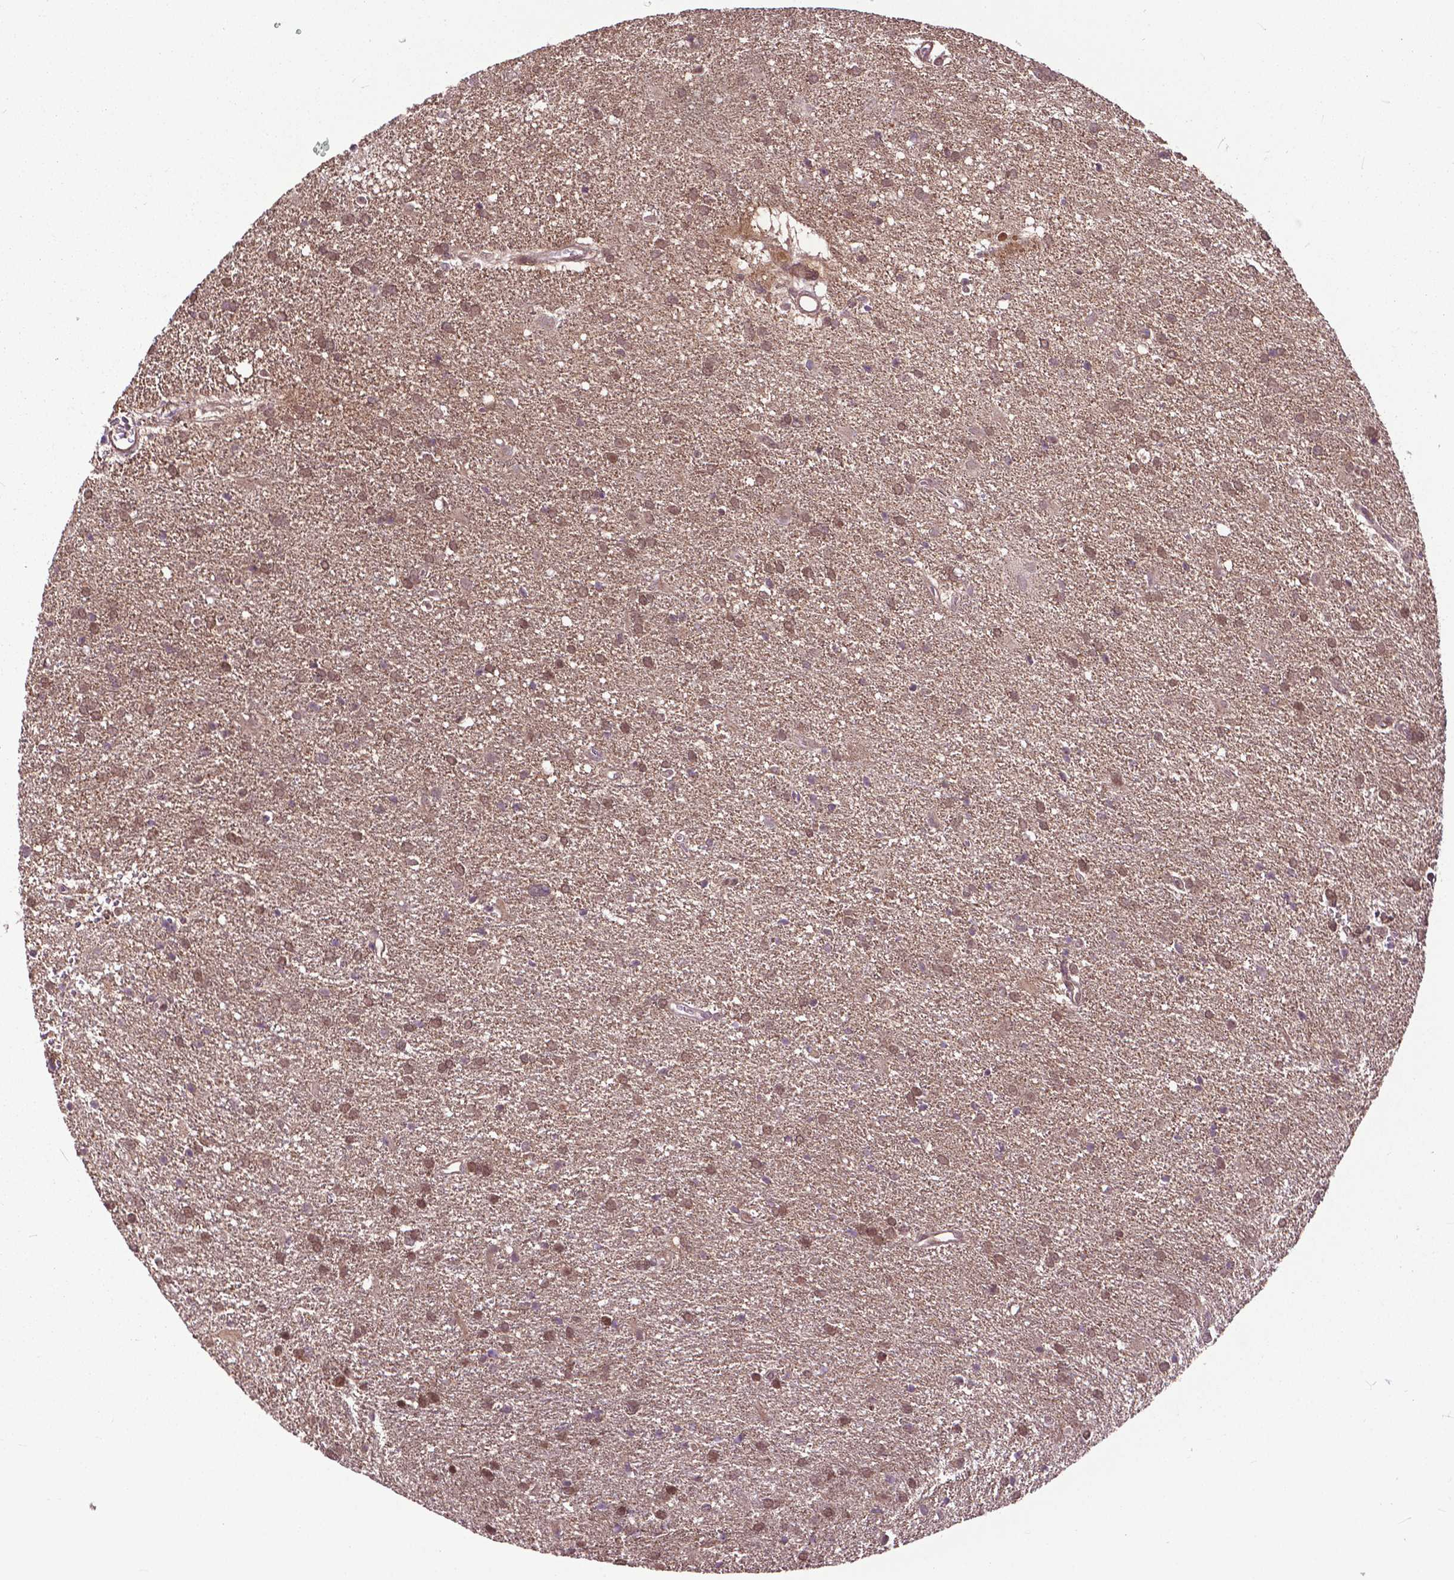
{"staining": {"intensity": "moderate", "quantity": ">75%", "location": "cytoplasmic/membranous,nuclear"}, "tissue": "glioma", "cell_type": "Tumor cells", "image_type": "cancer", "snomed": [{"axis": "morphology", "description": "Glioma, malignant, Low grade"}, {"axis": "topography", "description": "Brain"}], "caption": "A brown stain shows moderate cytoplasmic/membranous and nuclear positivity of a protein in glioma tumor cells.", "gene": "OTUB1", "patient": {"sex": "male", "age": 66}}